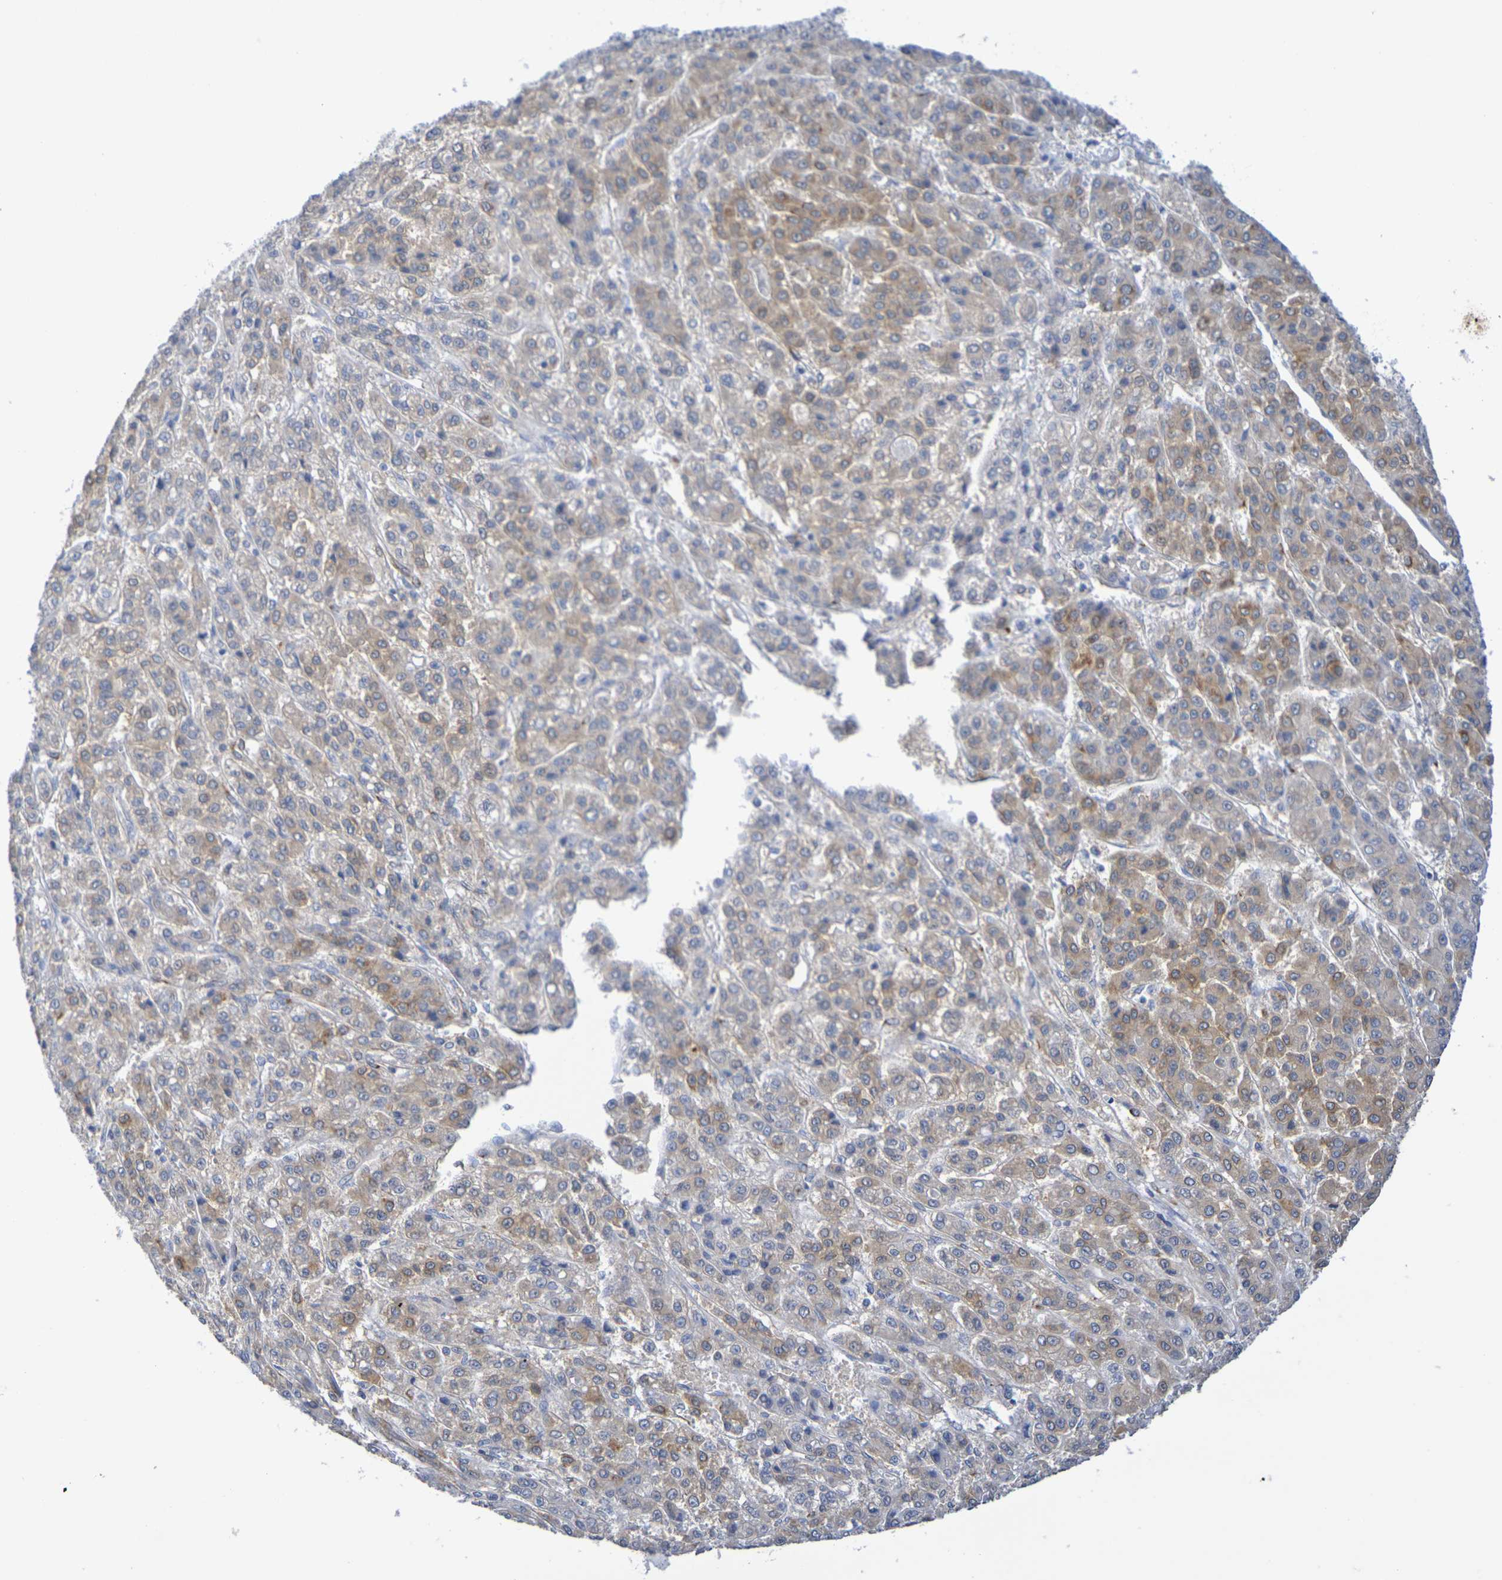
{"staining": {"intensity": "weak", "quantity": "25%-75%", "location": "cytoplasmic/membranous"}, "tissue": "liver cancer", "cell_type": "Tumor cells", "image_type": "cancer", "snomed": [{"axis": "morphology", "description": "Carcinoma, Hepatocellular, NOS"}, {"axis": "topography", "description": "Liver"}], "caption": "Approximately 25%-75% of tumor cells in human liver hepatocellular carcinoma exhibit weak cytoplasmic/membranous protein positivity as visualized by brown immunohistochemical staining.", "gene": "TMCC3", "patient": {"sex": "male", "age": 70}}